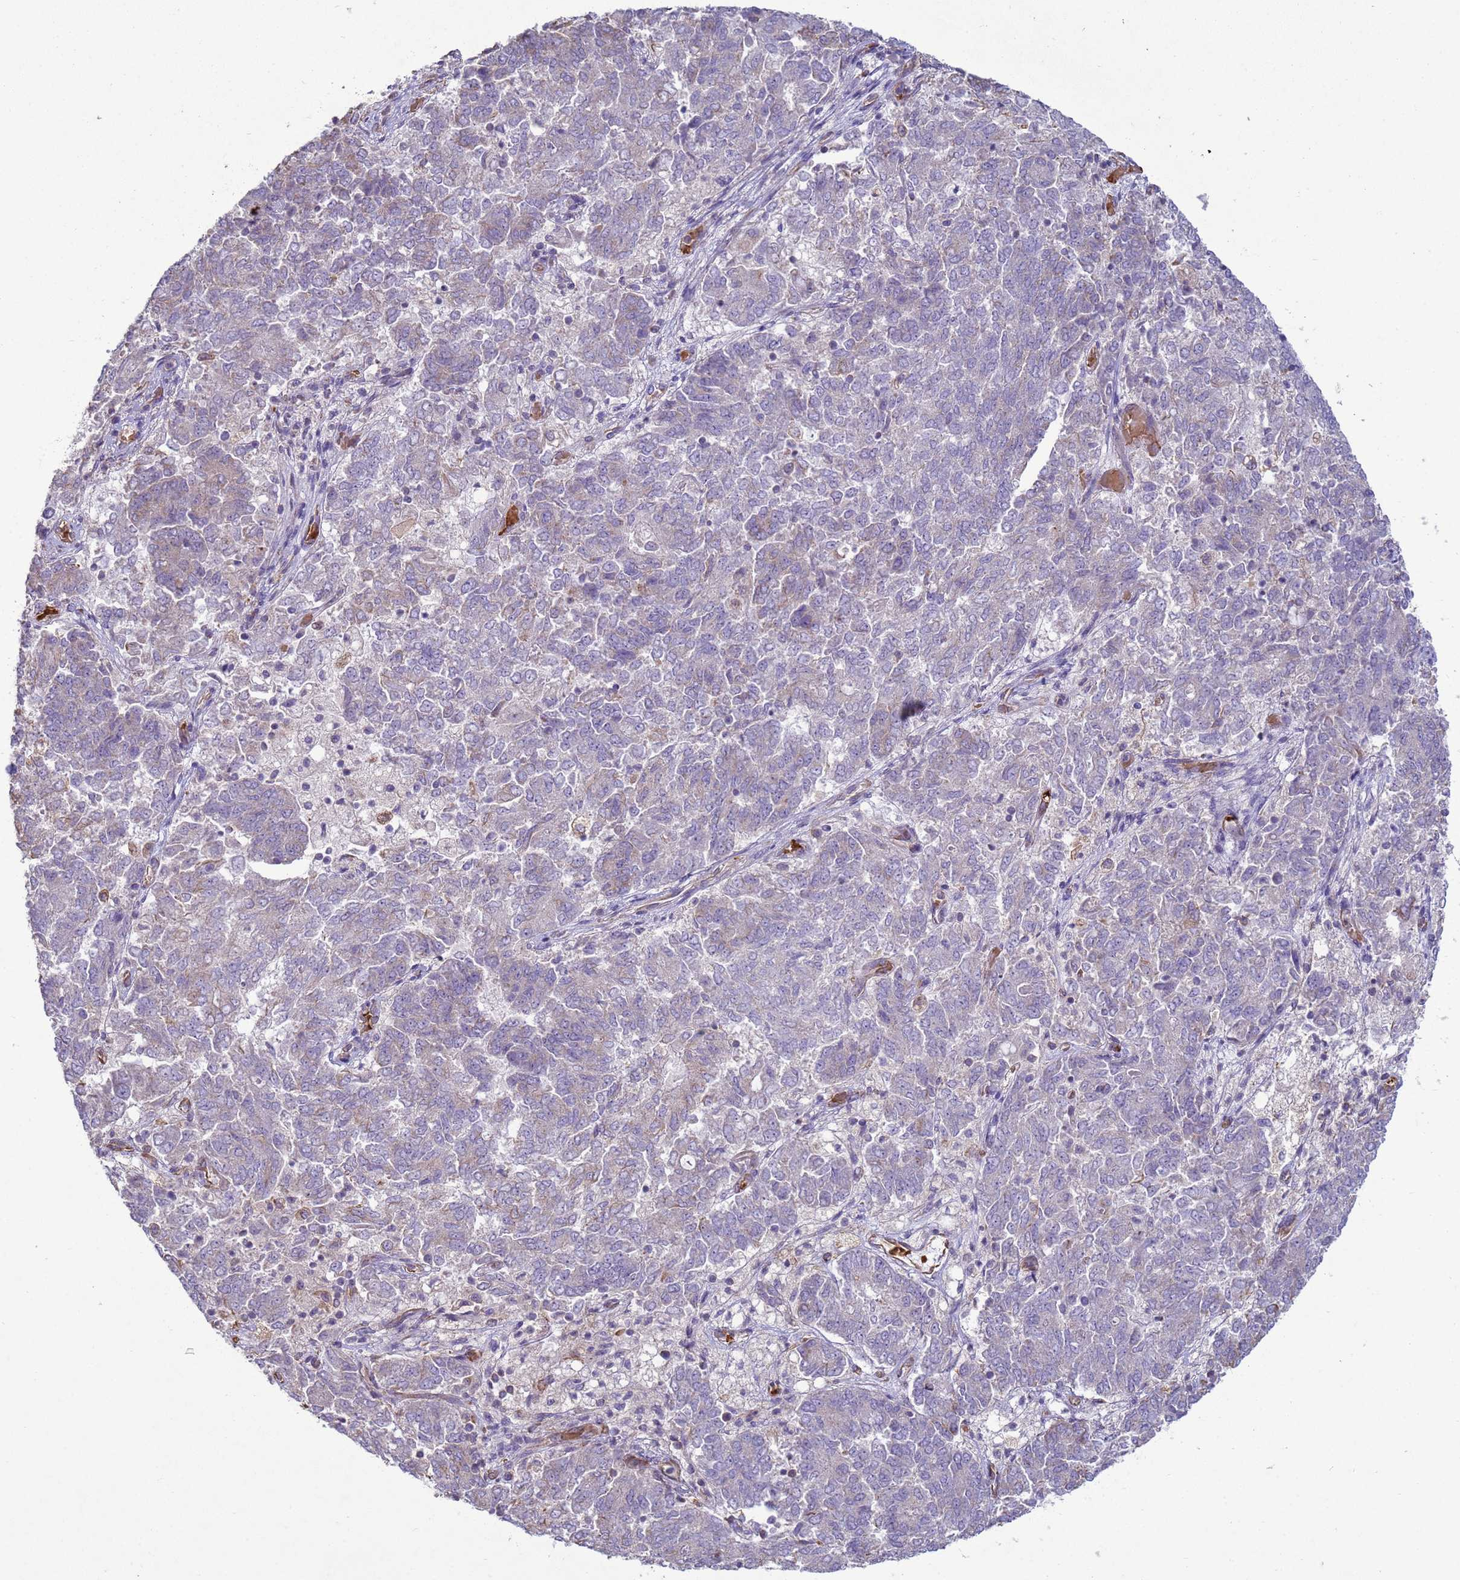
{"staining": {"intensity": "negative", "quantity": "none", "location": "none"}, "tissue": "endometrial cancer", "cell_type": "Tumor cells", "image_type": "cancer", "snomed": [{"axis": "morphology", "description": "Adenocarcinoma, NOS"}, {"axis": "topography", "description": "Endometrium"}], "caption": "A histopathology image of human endometrial cancer is negative for staining in tumor cells.", "gene": "SGIP1", "patient": {"sex": "female", "age": 80}}